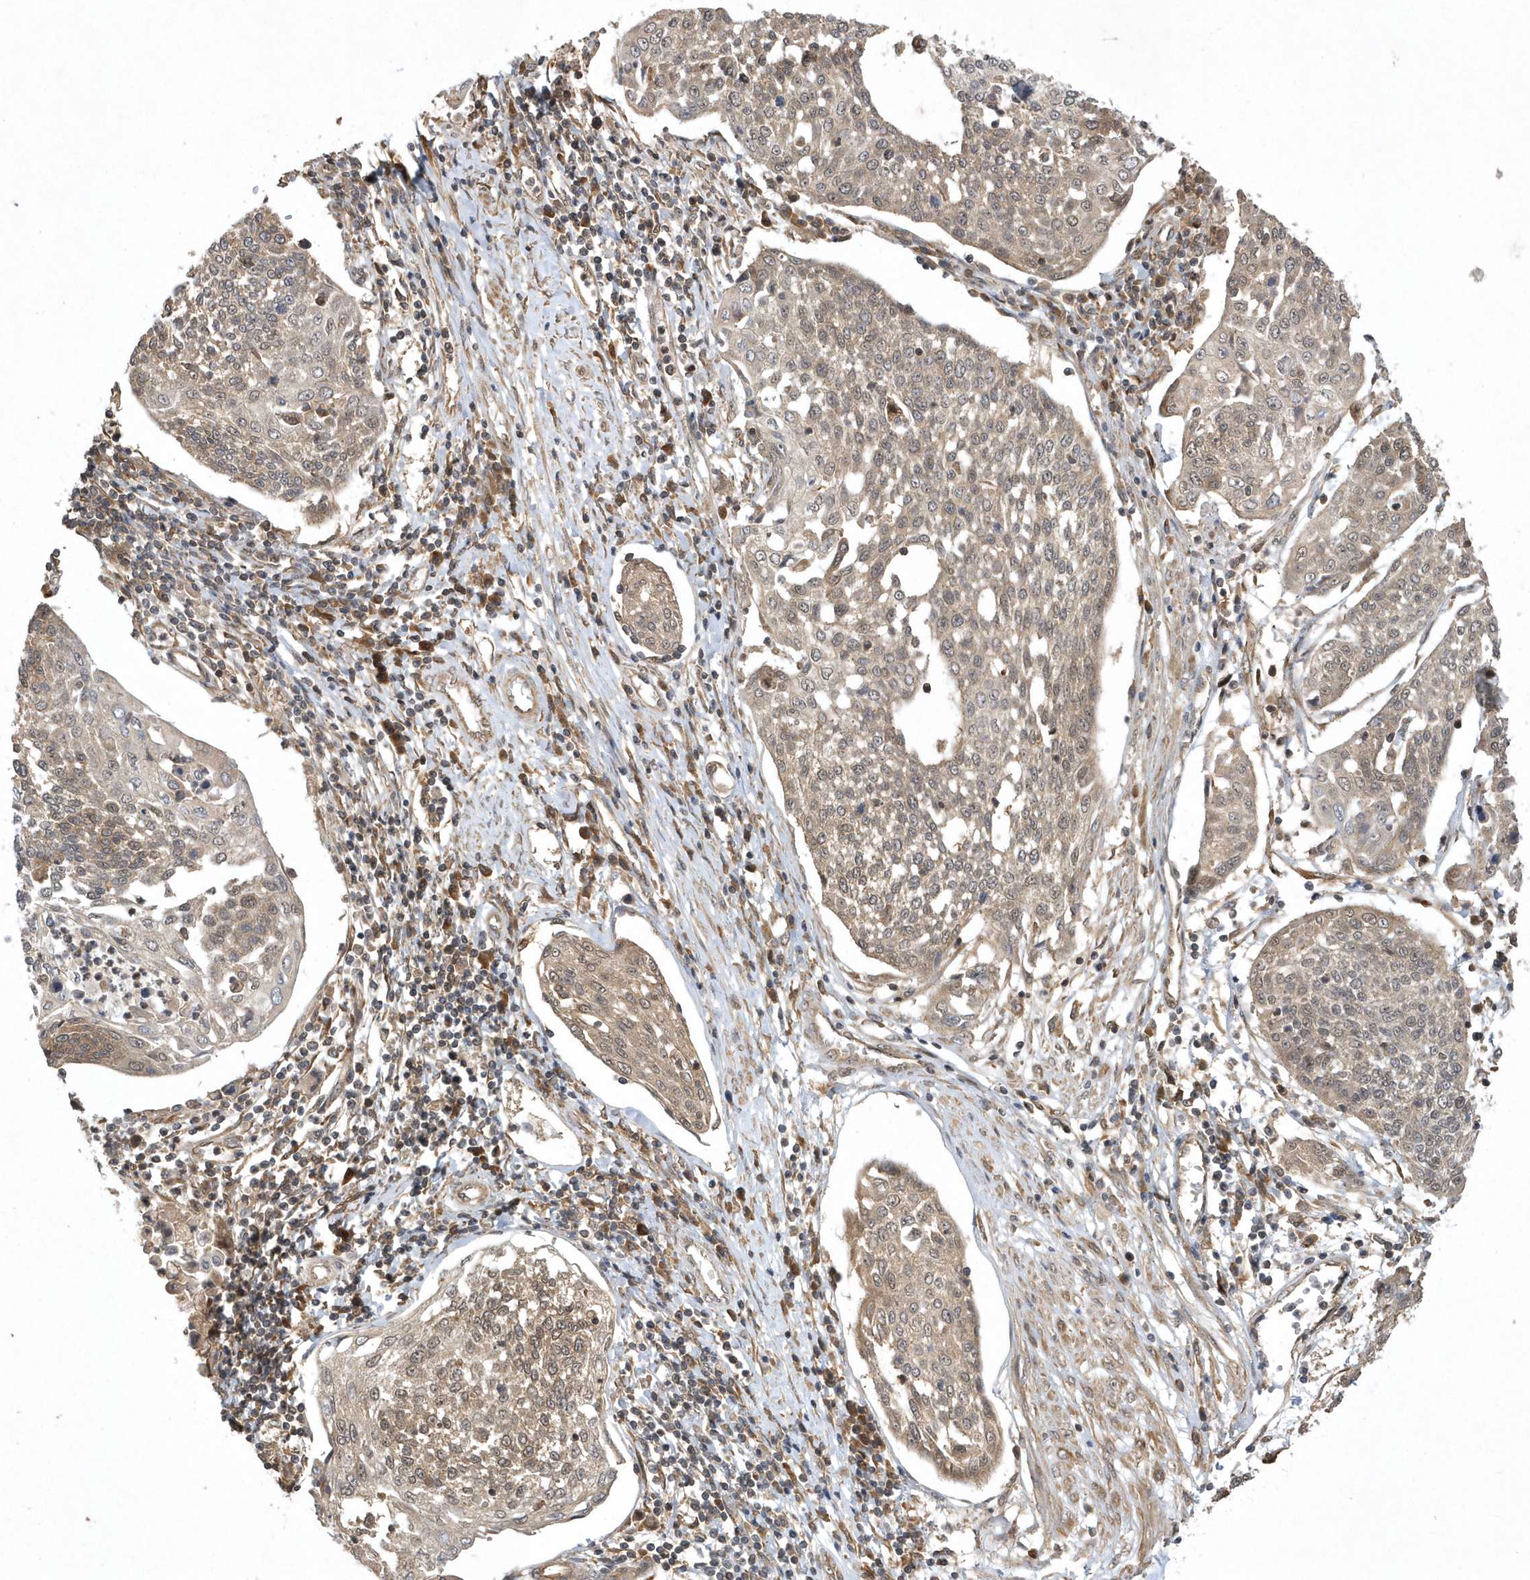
{"staining": {"intensity": "moderate", "quantity": ">75%", "location": "cytoplasmic/membranous,nuclear"}, "tissue": "cervical cancer", "cell_type": "Tumor cells", "image_type": "cancer", "snomed": [{"axis": "morphology", "description": "Squamous cell carcinoma, NOS"}, {"axis": "topography", "description": "Cervix"}], "caption": "This histopathology image exhibits immunohistochemistry staining of cervical squamous cell carcinoma, with medium moderate cytoplasmic/membranous and nuclear staining in approximately >75% of tumor cells.", "gene": "GFM2", "patient": {"sex": "female", "age": 34}}